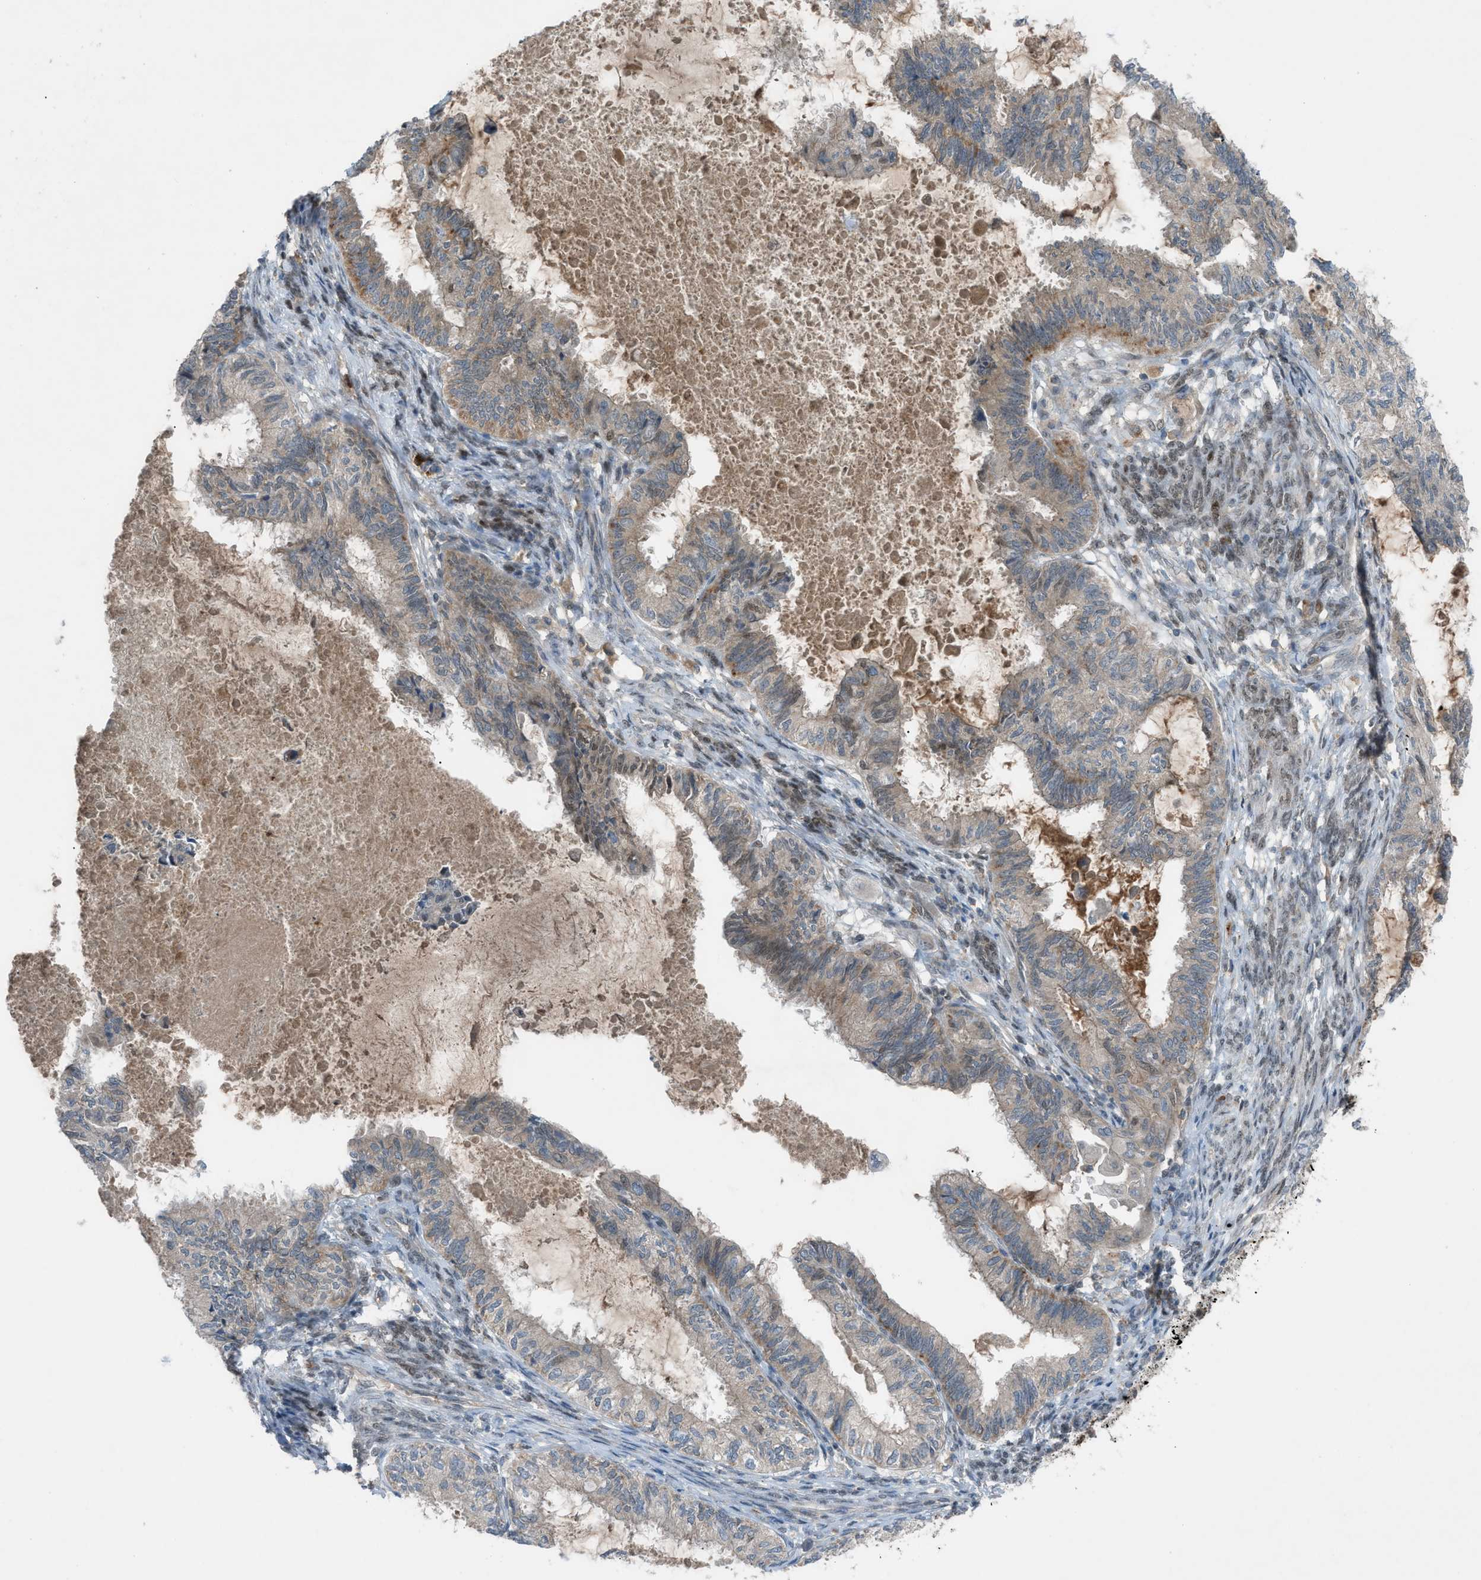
{"staining": {"intensity": "moderate", "quantity": "25%-75%", "location": "cytoplasmic/membranous,nuclear"}, "tissue": "cervical cancer", "cell_type": "Tumor cells", "image_type": "cancer", "snomed": [{"axis": "morphology", "description": "Normal tissue, NOS"}, {"axis": "morphology", "description": "Adenocarcinoma, NOS"}, {"axis": "topography", "description": "Cervix"}, {"axis": "topography", "description": "Endometrium"}], "caption": "Cervical adenocarcinoma tissue exhibits moderate cytoplasmic/membranous and nuclear staining in approximately 25%-75% of tumor cells, visualized by immunohistochemistry. (DAB (3,3'-diaminobenzidine) = brown stain, brightfield microscopy at high magnification).", "gene": "DYRK1A", "patient": {"sex": "female", "age": 86}}